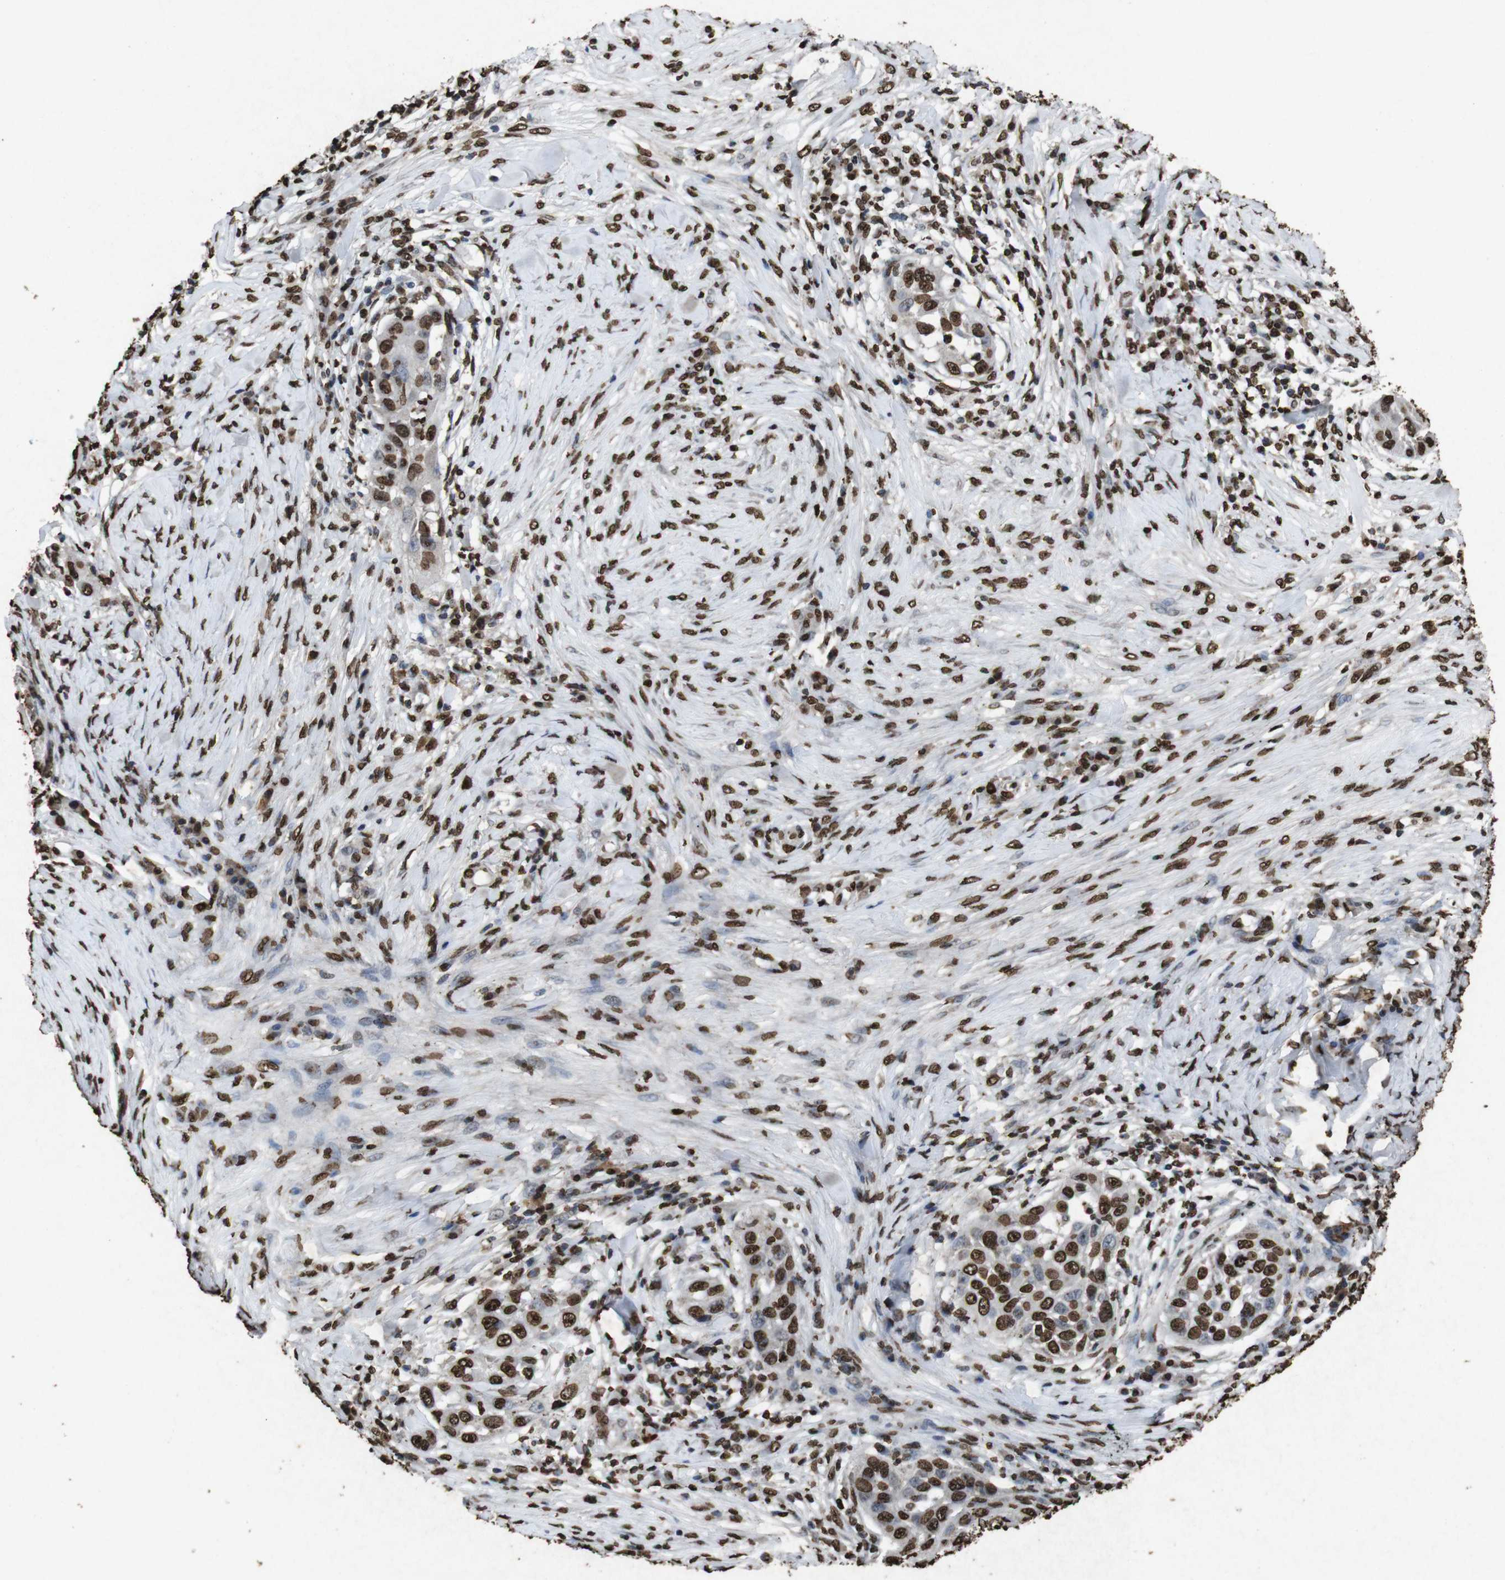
{"staining": {"intensity": "strong", "quantity": ">75%", "location": "nuclear"}, "tissue": "skin cancer", "cell_type": "Tumor cells", "image_type": "cancer", "snomed": [{"axis": "morphology", "description": "Squamous cell carcinoma, NOS"}, {"axis": "topography", "description": "Skin"}], "caption": "Strong nuclear positivity is present in approximately >75% of tumor cells in skin squamous cell carcinoma.", "gene": "MDM2", "patient": {"sex": "female", "age": 44}}